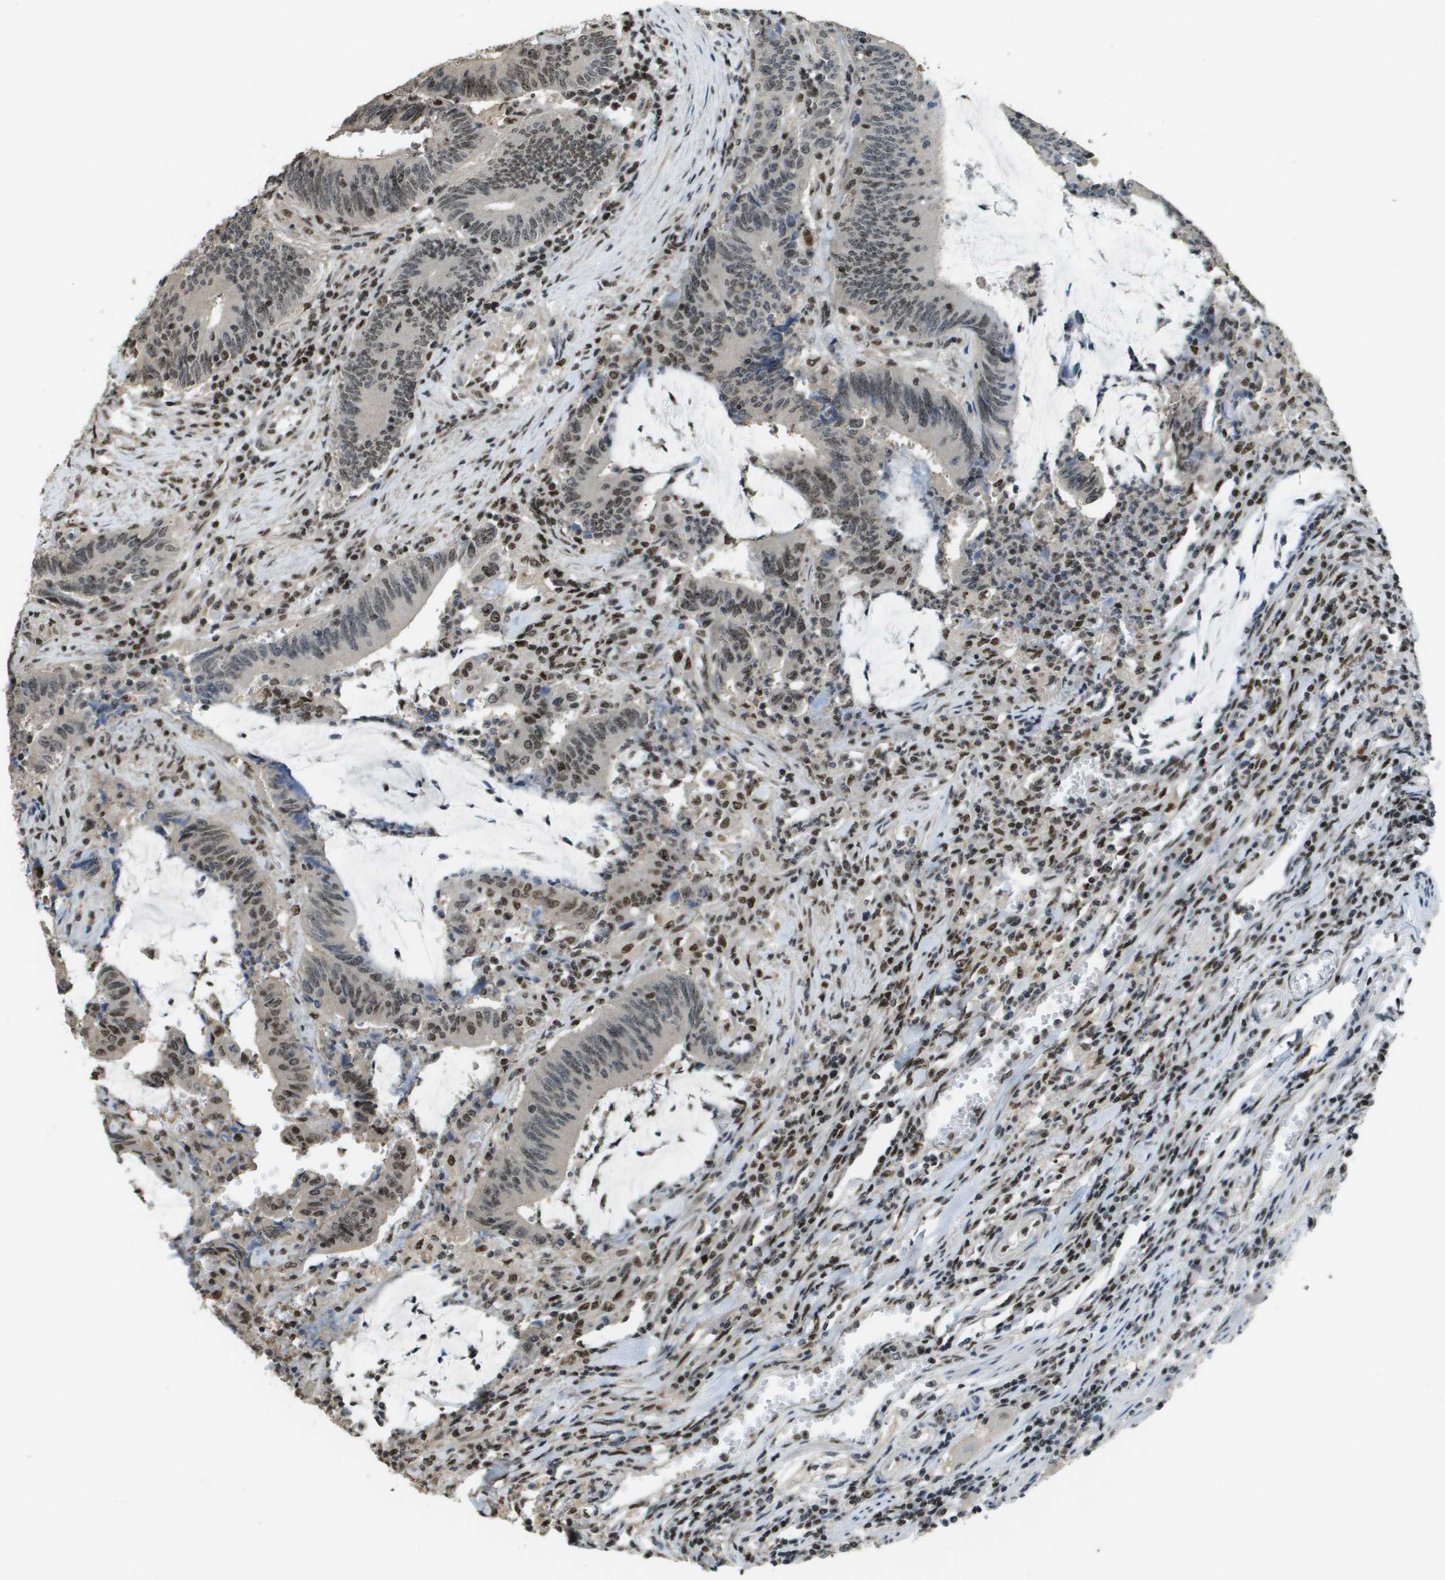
{"staining": {"intensity": "moderate", "quantity": ">75%", "location": "nuclear"}, "tissue": "colorectal cancer", "cell_type": "Tumor cells", "image_type": "cancer", "snomed": [{"axis": "morphology", "description": "Normal tissue, NOS"}, {"axis": "morphology", "description": "Adenocarcinoma, NOS"}, {"axis": "topography", "description": "Rectum"}], "caption": "Human colorectal adenocarcinoma stained with a brown dye exhibits moderate nuclear positive staining in about >75% of tumor cells.", "gene": "SP100", "patient": {"sex": "female", "age": 66}}